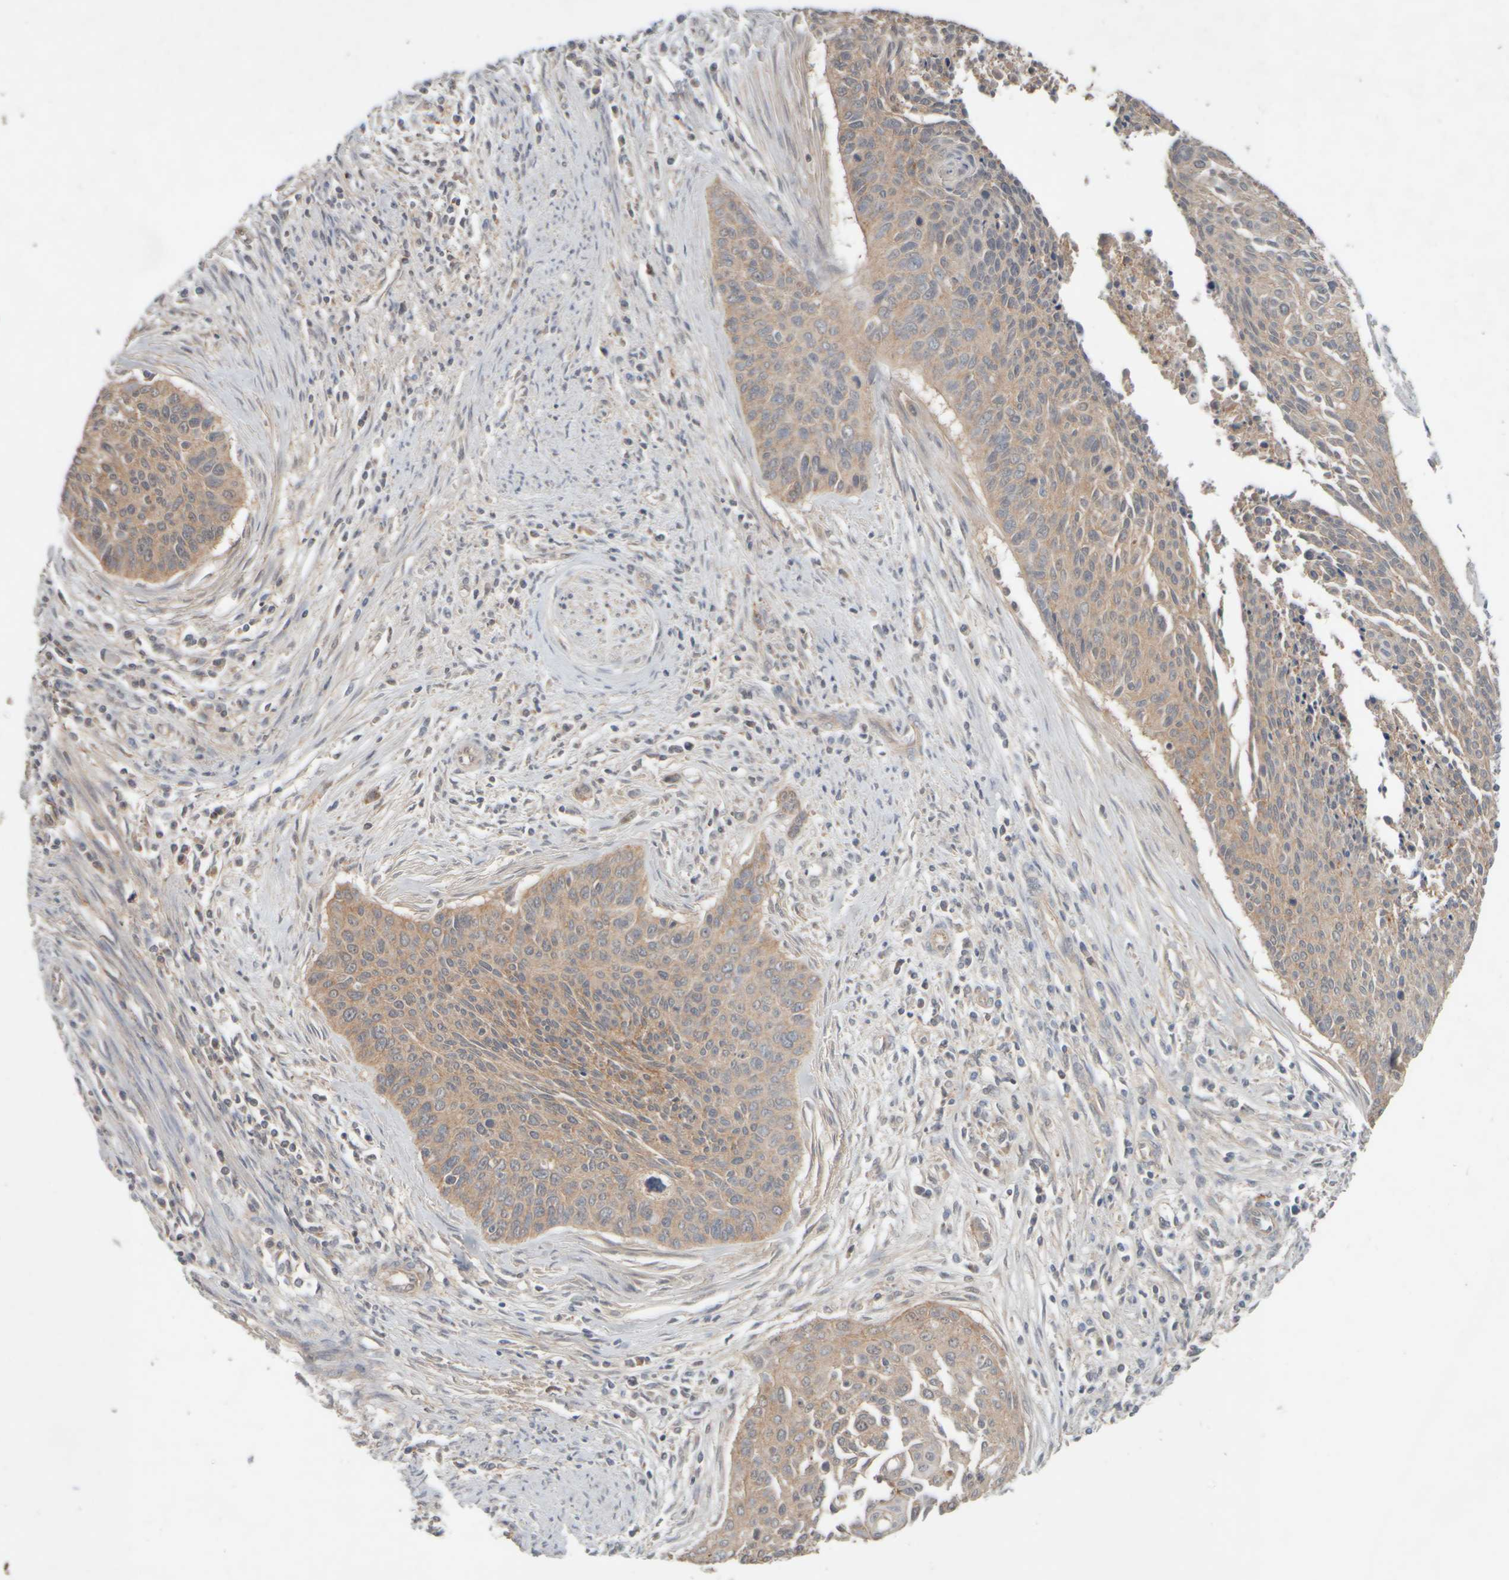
{"staining": {"intensity": "weak", "quantity": ">75%", "location": "cytoplasmic/membranous"}, "tissue": "cervical cancer", "cell_type": "Tumor cells", "image_type": "cancer", "snomed": [{"axis": "morphology", "description": "Squamous cell carcinoma, NOS"}, {"axis": "topography", "description": "Cervix"}], "caption": "Cervical cancer (squamous cell carcinoma) stained with a protein marker exhibits weak staining in tumor cells.", "gene": "EIF2B3", "patient": {"sex": "female", "age": 55}}